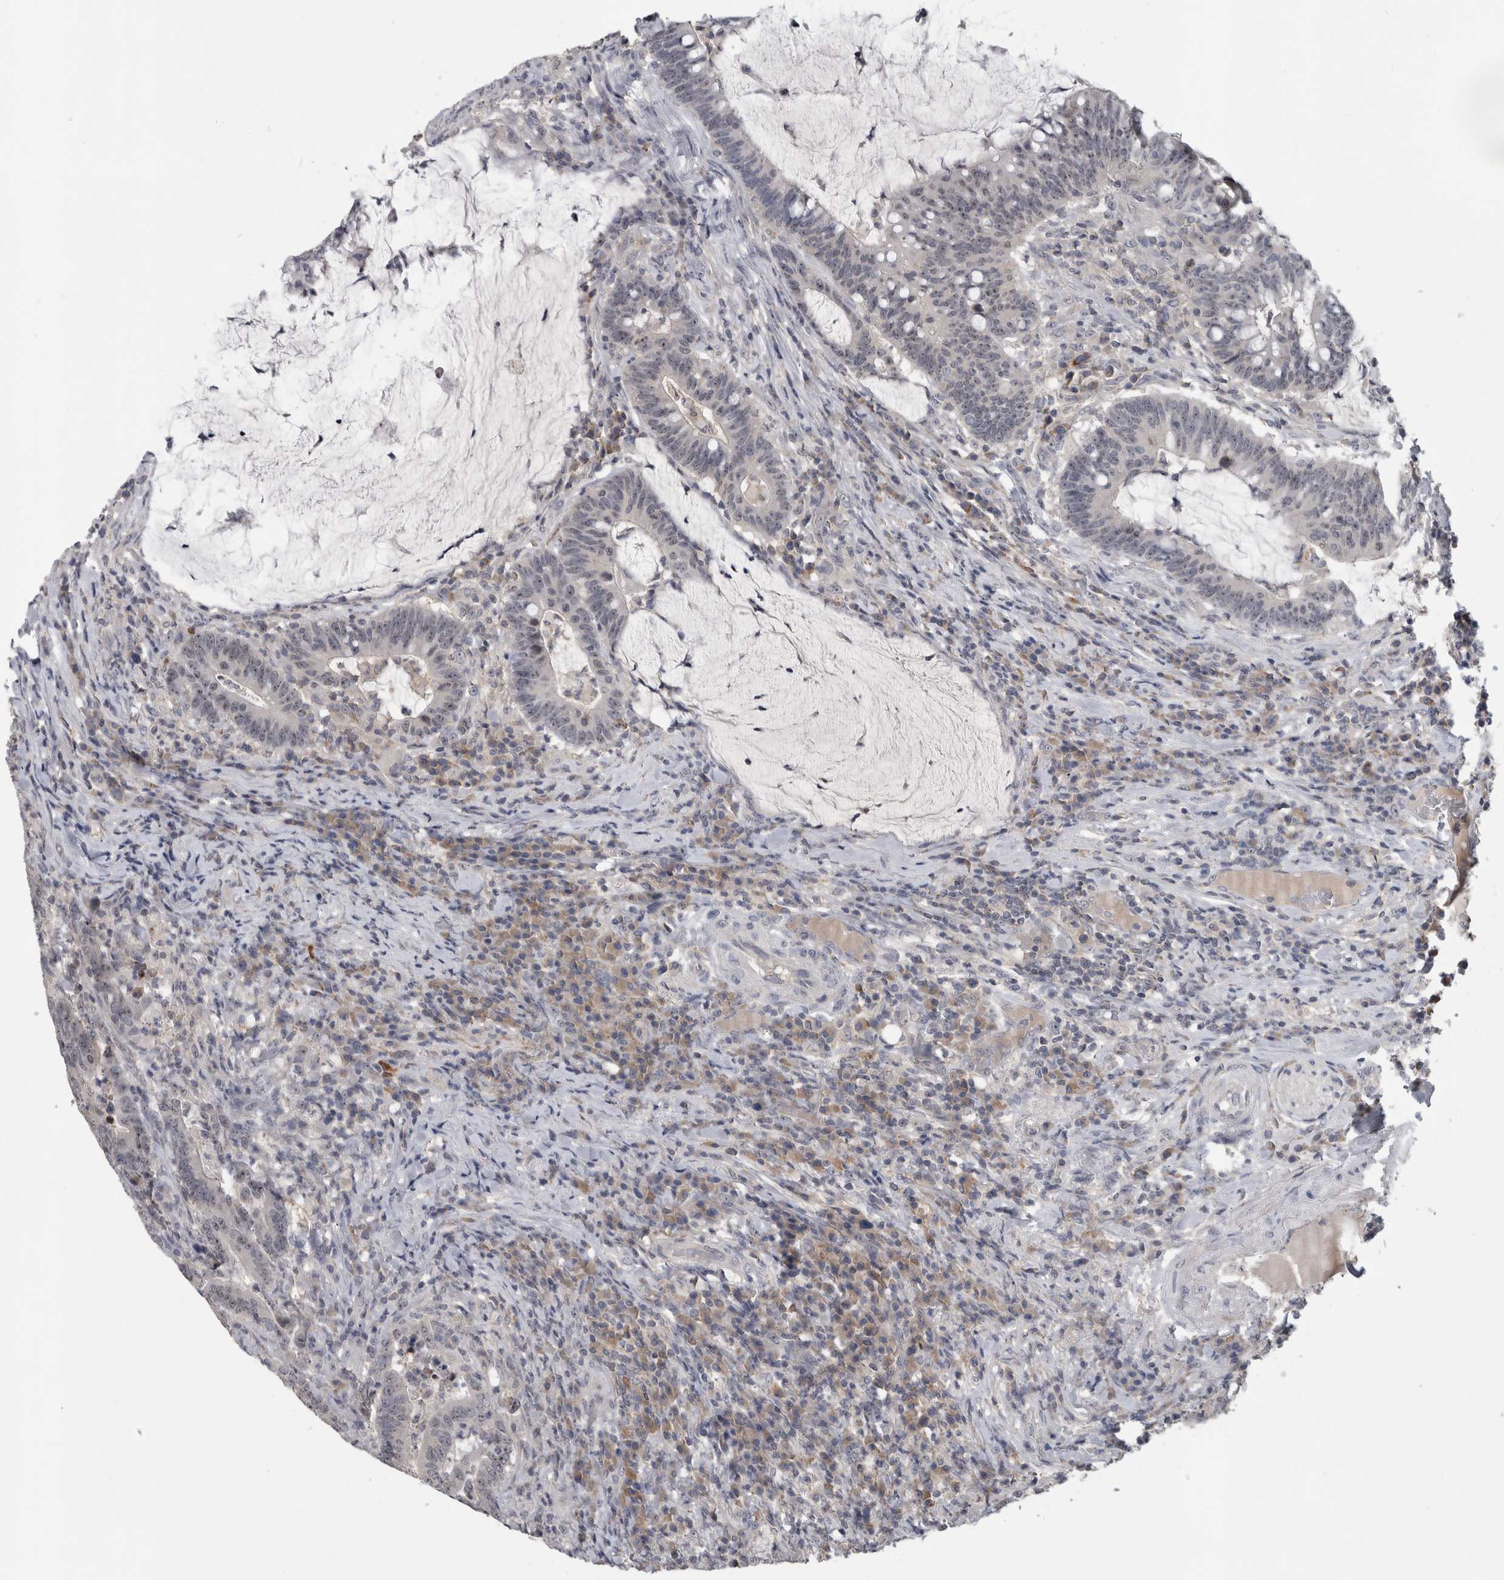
{"staining": {"intensity": "moderate", "quantity": "25%-75%", "location": "nuclear"}, "tissue": "colorectal cancer", "cell_type": "Tumor cells", "image_type": "cancer", "snomed": [{"axis": "morphology", "description": "Adenocarcinoma, NOS"}, {"axis": "topography", "description": "Colon"}], "caption": "Immunohistochemistry (IHC) staining of colorectal adenocarcinoma, which displays medium levels of moderate nuclear expression in approximately 25%-75% of tumor cells indicating moderate nuclear protein staining. The staining was performed using DAB (brown) for protein detection and nuclei were counterstained in hematoxylin (blue).", "gene": "RBM28", "patient": {"sex": "female", "age": 66}}